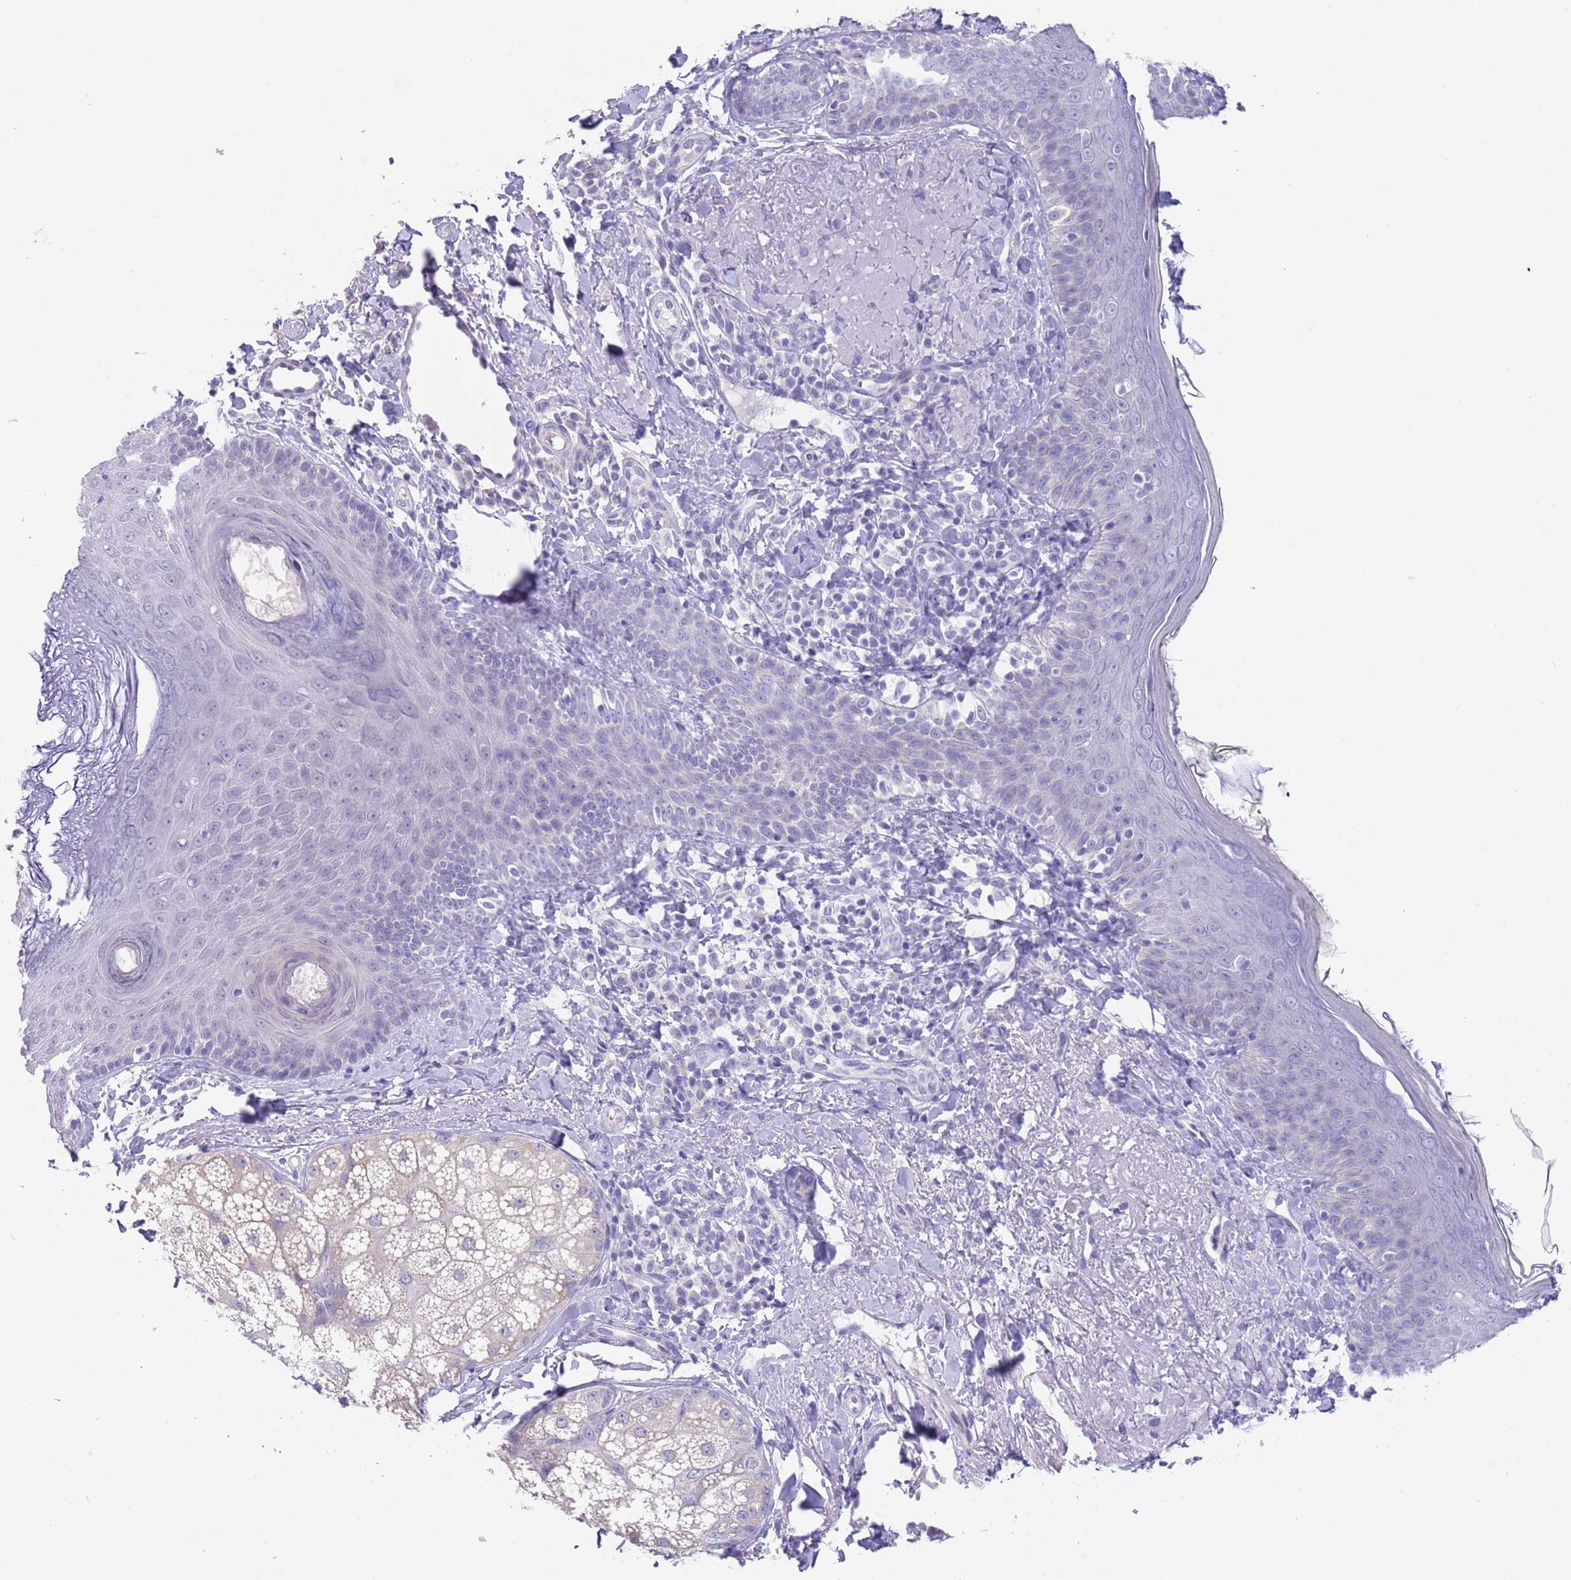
{"staining": {"intensity": "negative", "quantity": "none", "location": "none"}, "tissue": "skin", "cell_type": "Fibroblasts", "image_type": "normal", "snomed": [{"axis": "morphology", "description": "Normal tissue, NOS"}, {"axis": "topography", "description": "Skin"}], "caption": "Immunohistochemistry (IHC) histopathology image of benign skin stained for a protein (brown), which reveals no positivity in fibroblasts. Brightfield microscopy of IHC stained with DAB (3,3'-diaminobenzidine) (brown) and hematoxylin (blue), captured at high magnification.", "gene": "SPIRE2", "patient": {"sex": "male", "age": 57}}